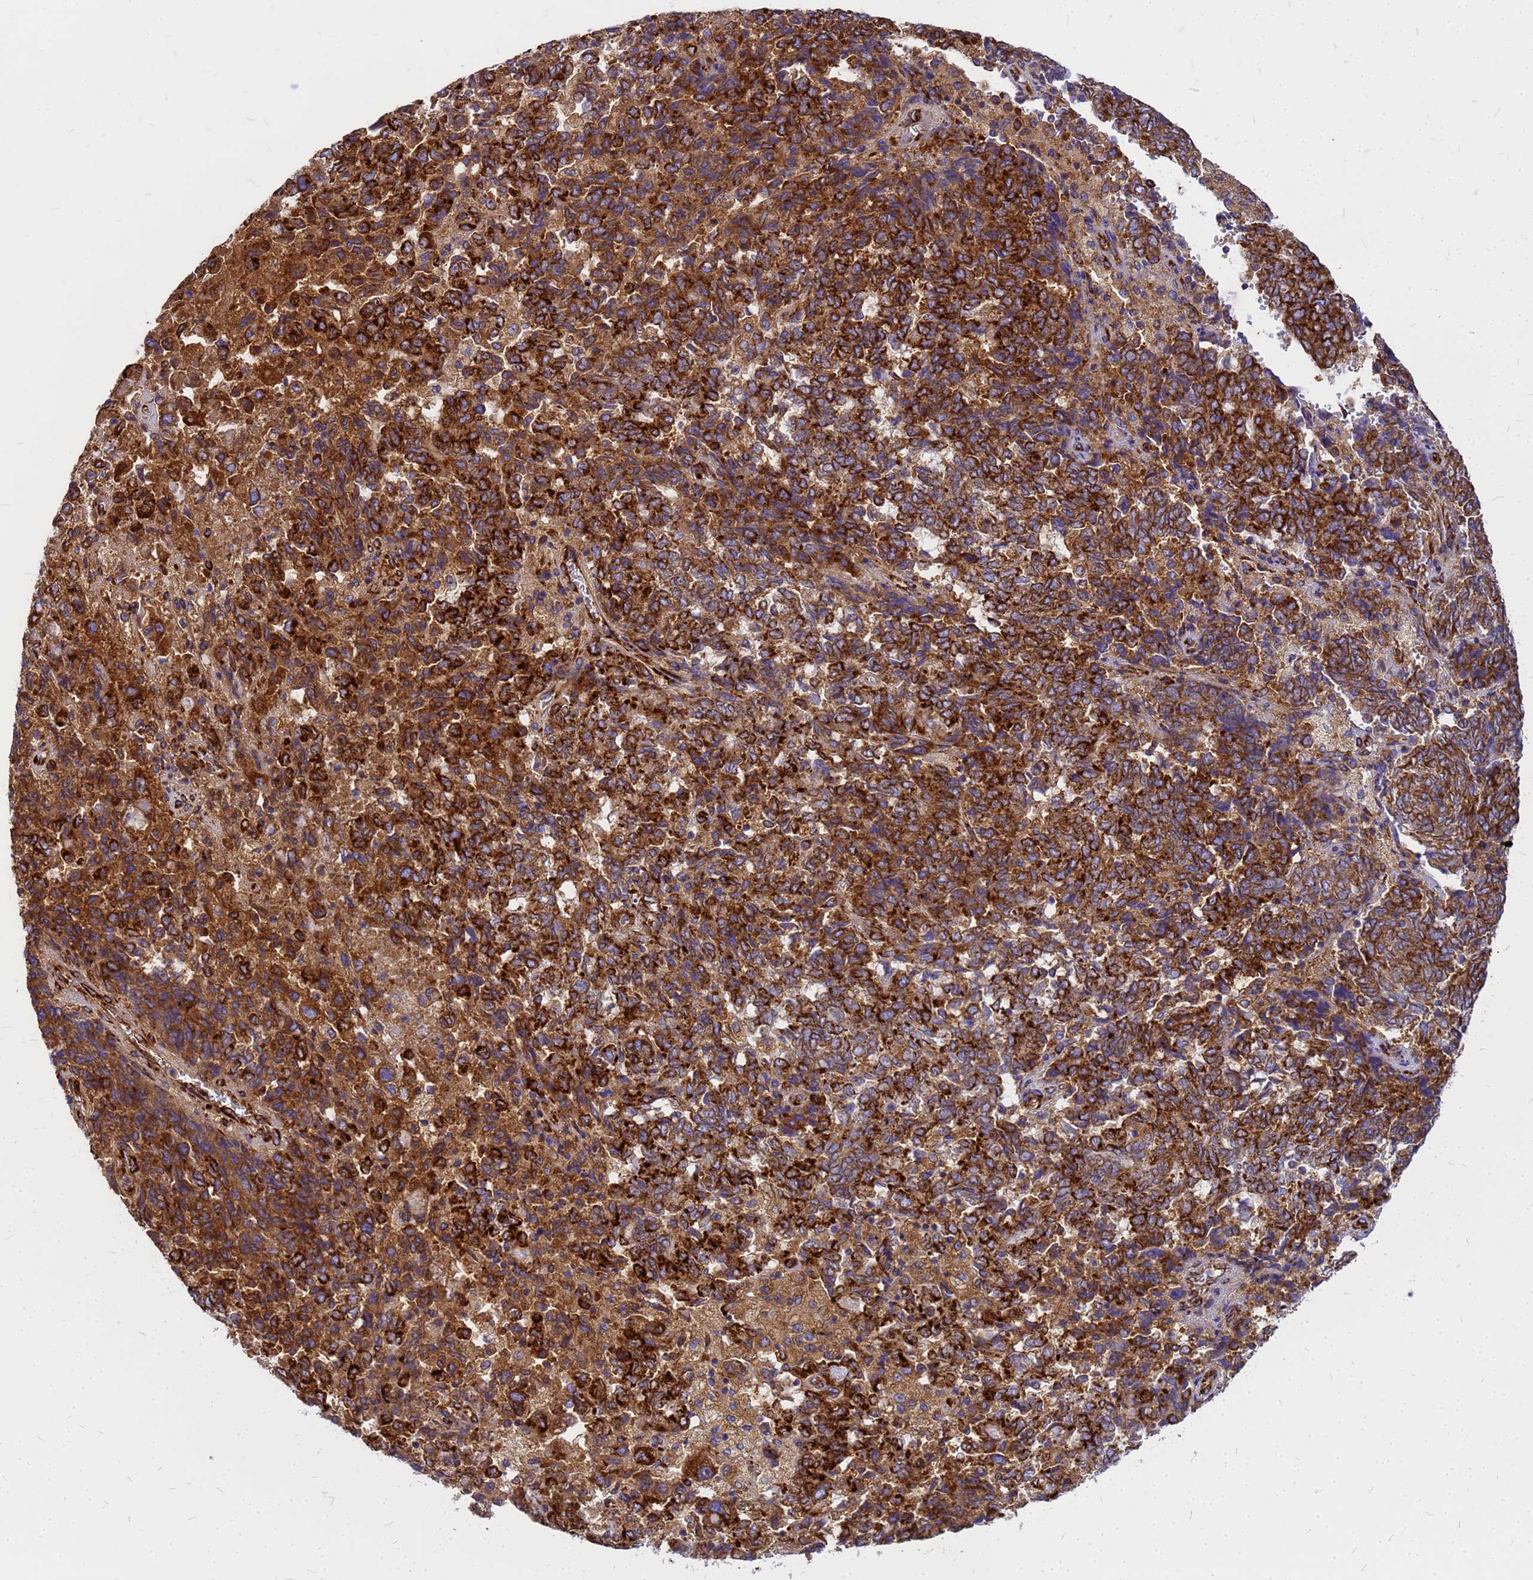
{"staining": {"intensity": "strong", "quantity": ">75%", "location": "cytoplasmic/membranous"}, "tissue": "endometrial cancer", "cell_type": "Tumor cells", "image_type": "cancer", "snomed": [{"axis": "morphology", "description": "Adenocarcinoma, NOS"}, {"axis": "topography", "description": "Endometrium"}], "caption": "Tumor cells reveal high levels of strong cytoplasmic/membranous positivity in about >75% of cells in human endometrial adenocarcinoma.", "gene": "EEF1D", "patient": {"sex": "female", "age": 80}}